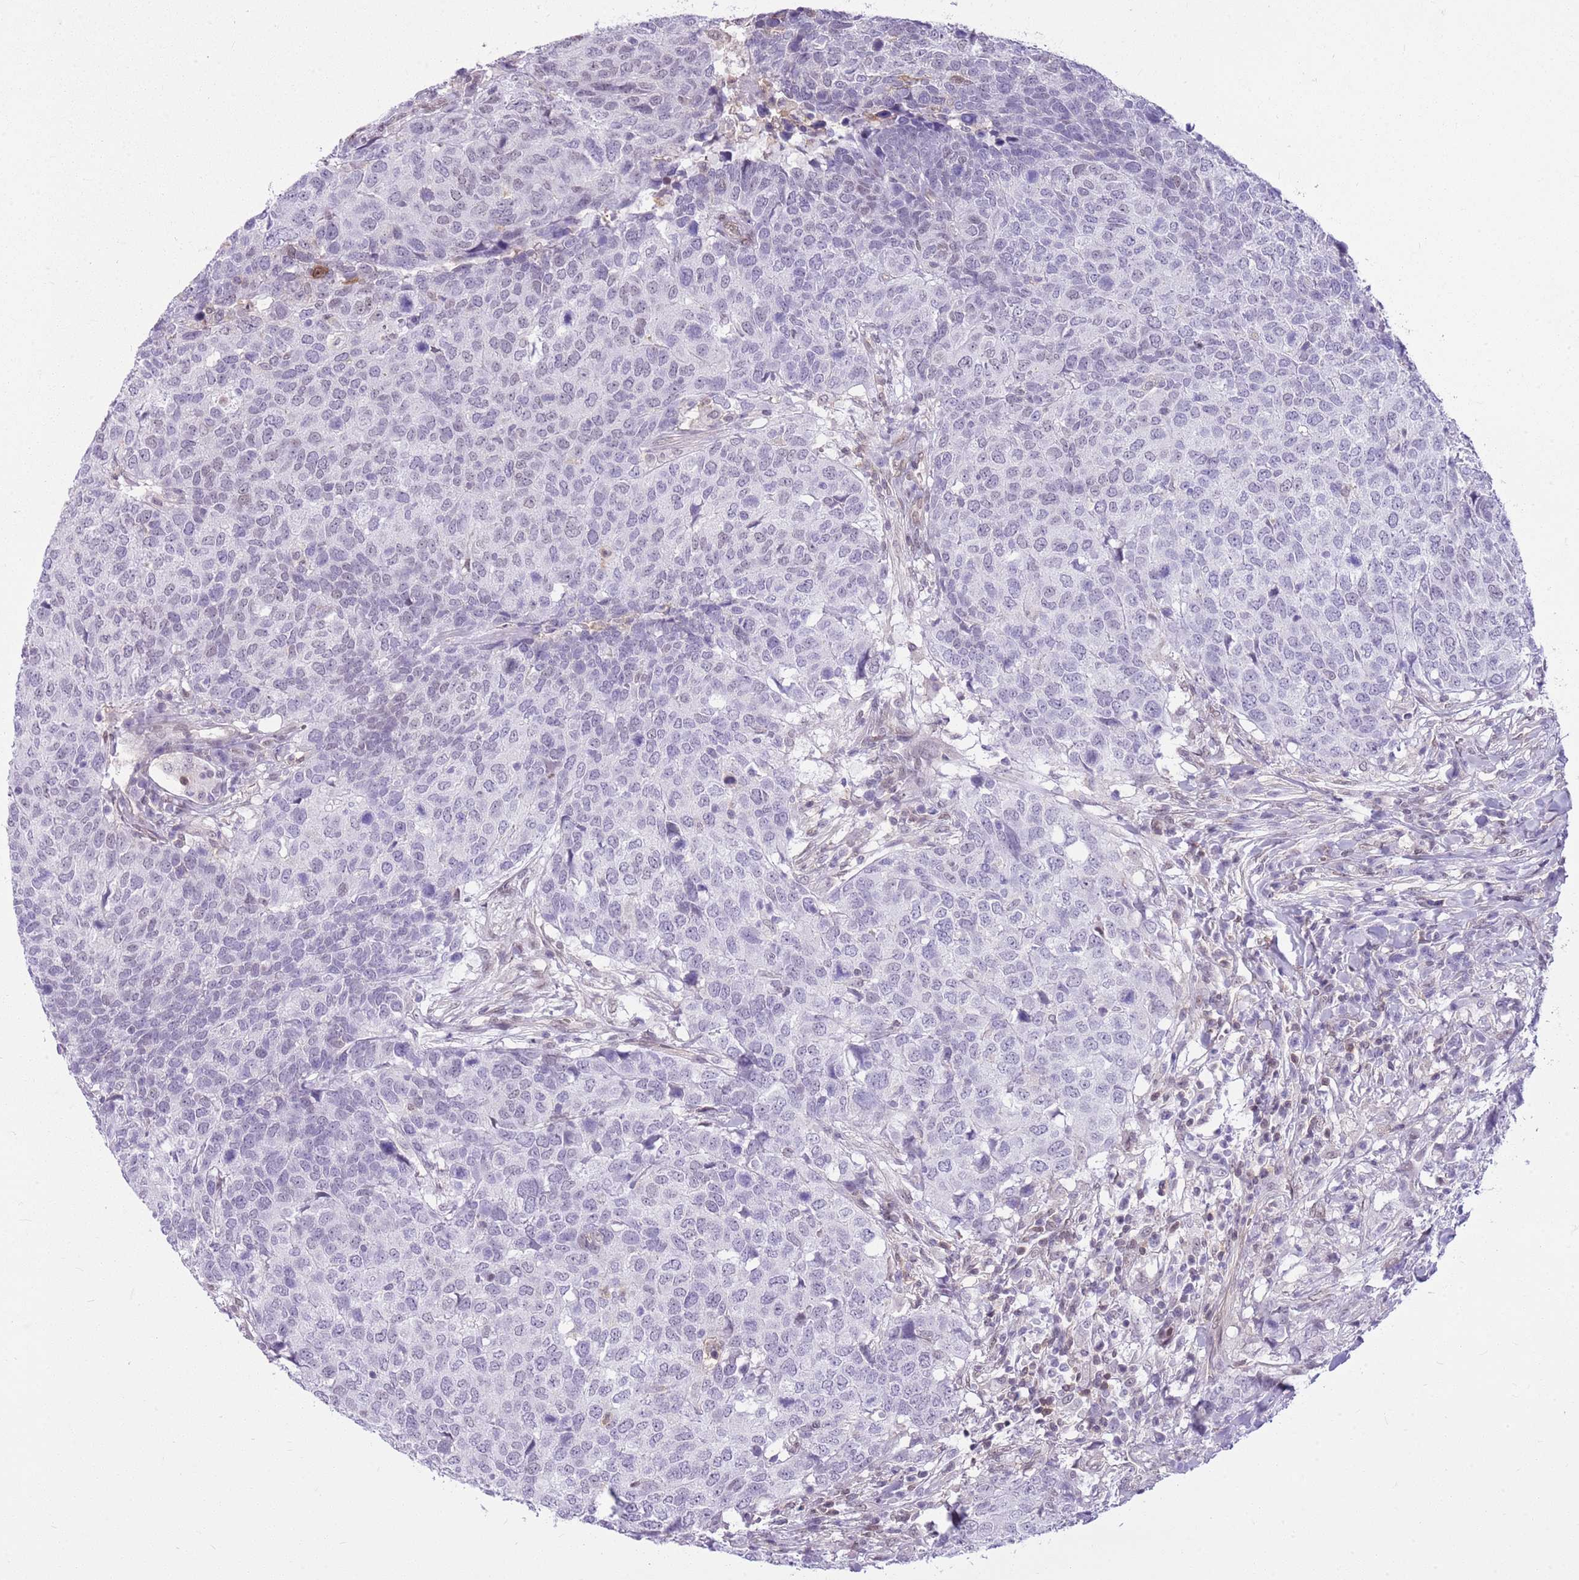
{"staining": {"intensity": "negative", "quantity": "none", "location": "none"}, "tissue": "head and neck cancer", "cell_type": "Tumor cells", "image_type": "cancer", "snomed": [{"axis": "morphology", "description": "Normal tissue, NOS"}, {"axis": "morphology", "description": "Squamous cell carcinoma, NOS"}, {"axis": "topography", "description": "Skeletal muscle"}, {"axis": "topography", "description": "Vascular tissue"}, {"axis": "topography", "description": "Peripheral nerve tissue"}, {"axis": "topography", "description": "Head-Neck"}], "caption": "DAB immunohistochemical staining of human head and neck cancer (squamous cell carcinoma) demonstrates no significant positivity in tumor cells.", "gene": "DHX32", "patient": {"sex": "male", "age": 66}}